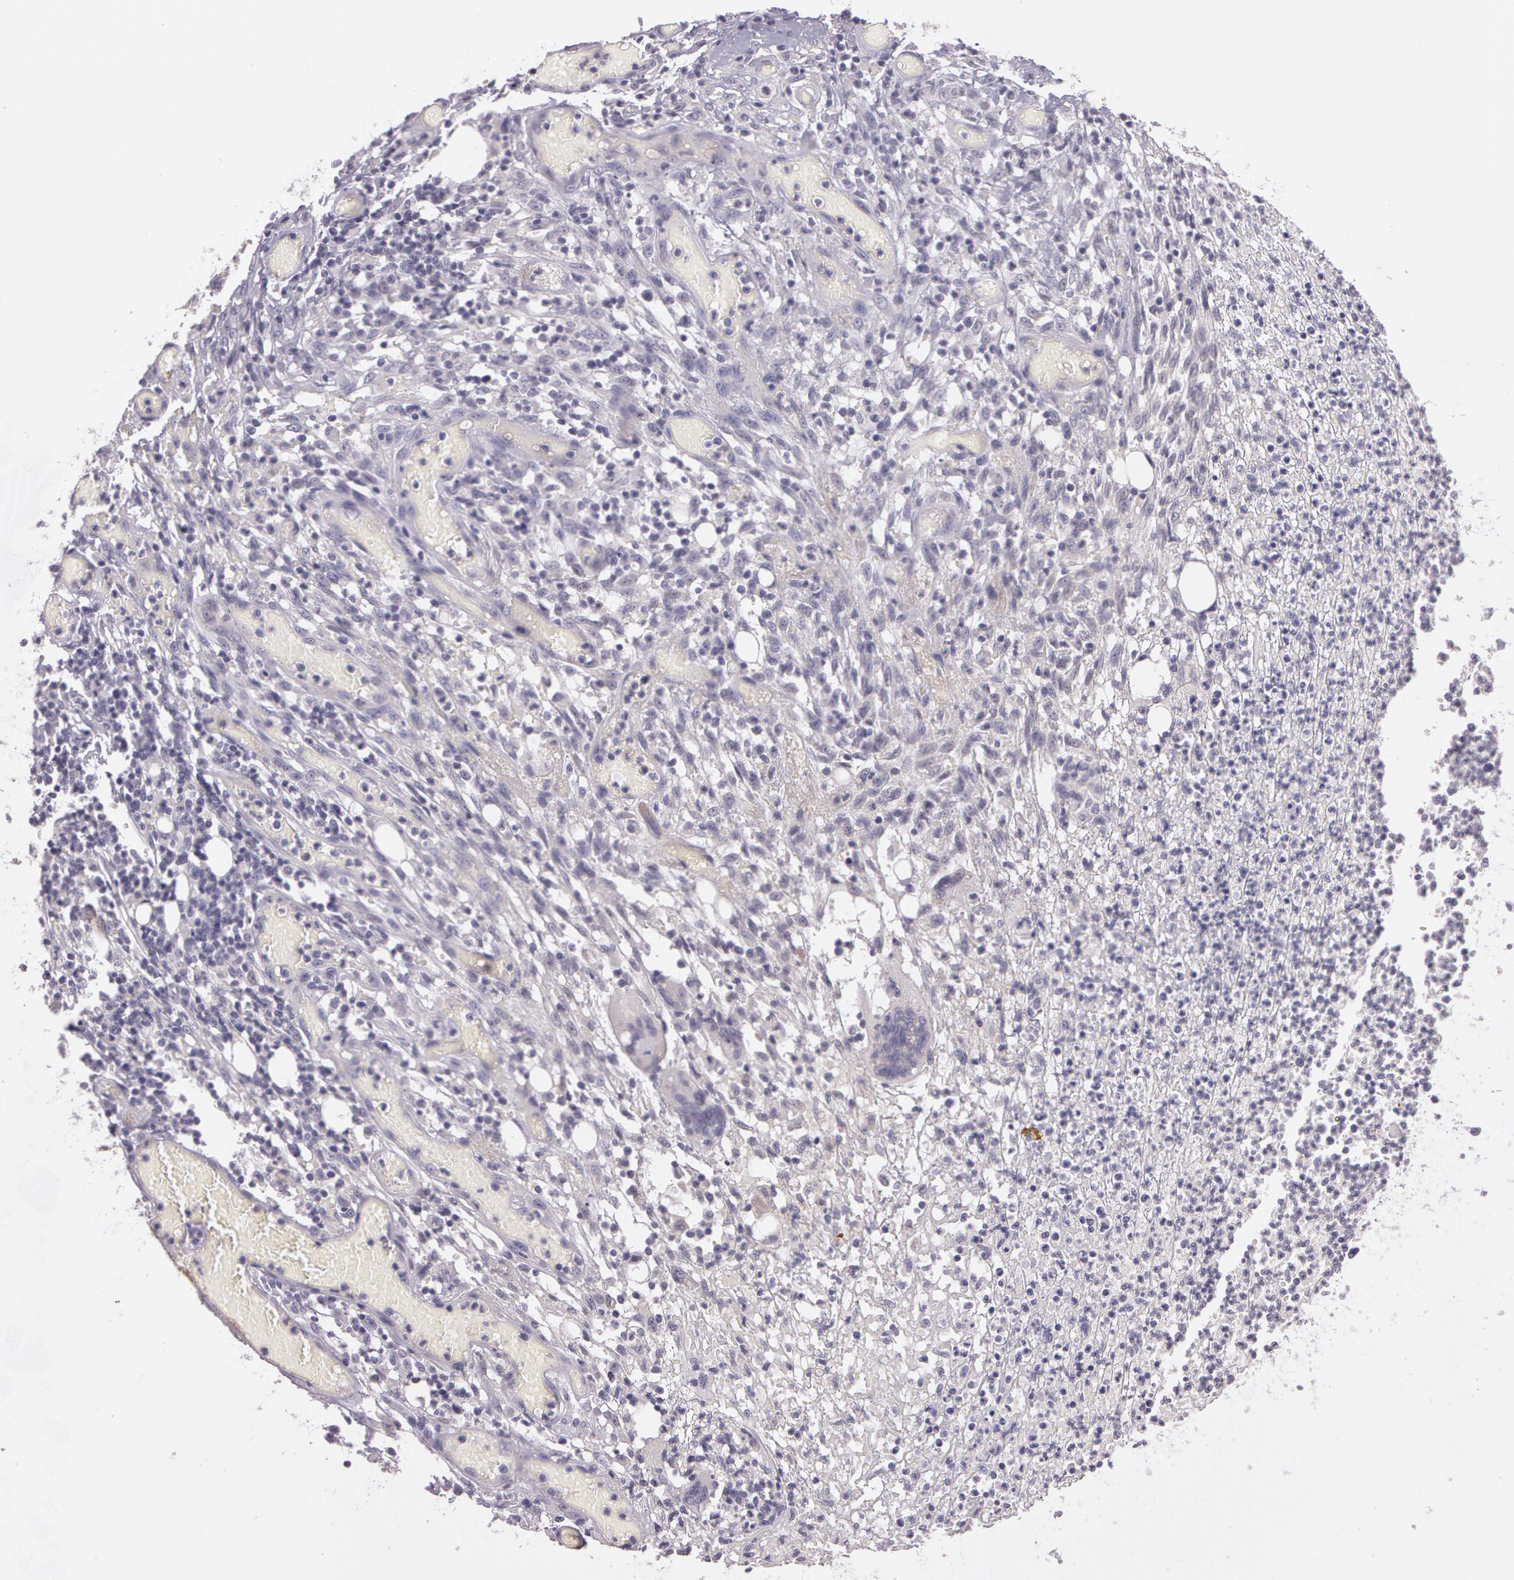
{"staining": {"intensity": "negative", "quantity": "none", "location": "none"}, "tissue": "lymphoma", "cell_type": "Tumor cells", "image_type": "cancer", "snomed": [{"axis": "morphology", "description": "Malignant lymphoma, non-Hodgkin's type, High grade"}, {"axis": "topography", "description": "Colon"}], "caption": "Immunohistochemistry (IHC) image of neoplastic tissue: human lymphoma stained with DAB (3,3'-diaminobenzidine) reveals no significant protein staining in tumor cells. (Brightfield microscopy of DAB immunohistochemistry at high magnification).", "gene": "G2E3", "patient": {"sex": "male", "age": 82}}